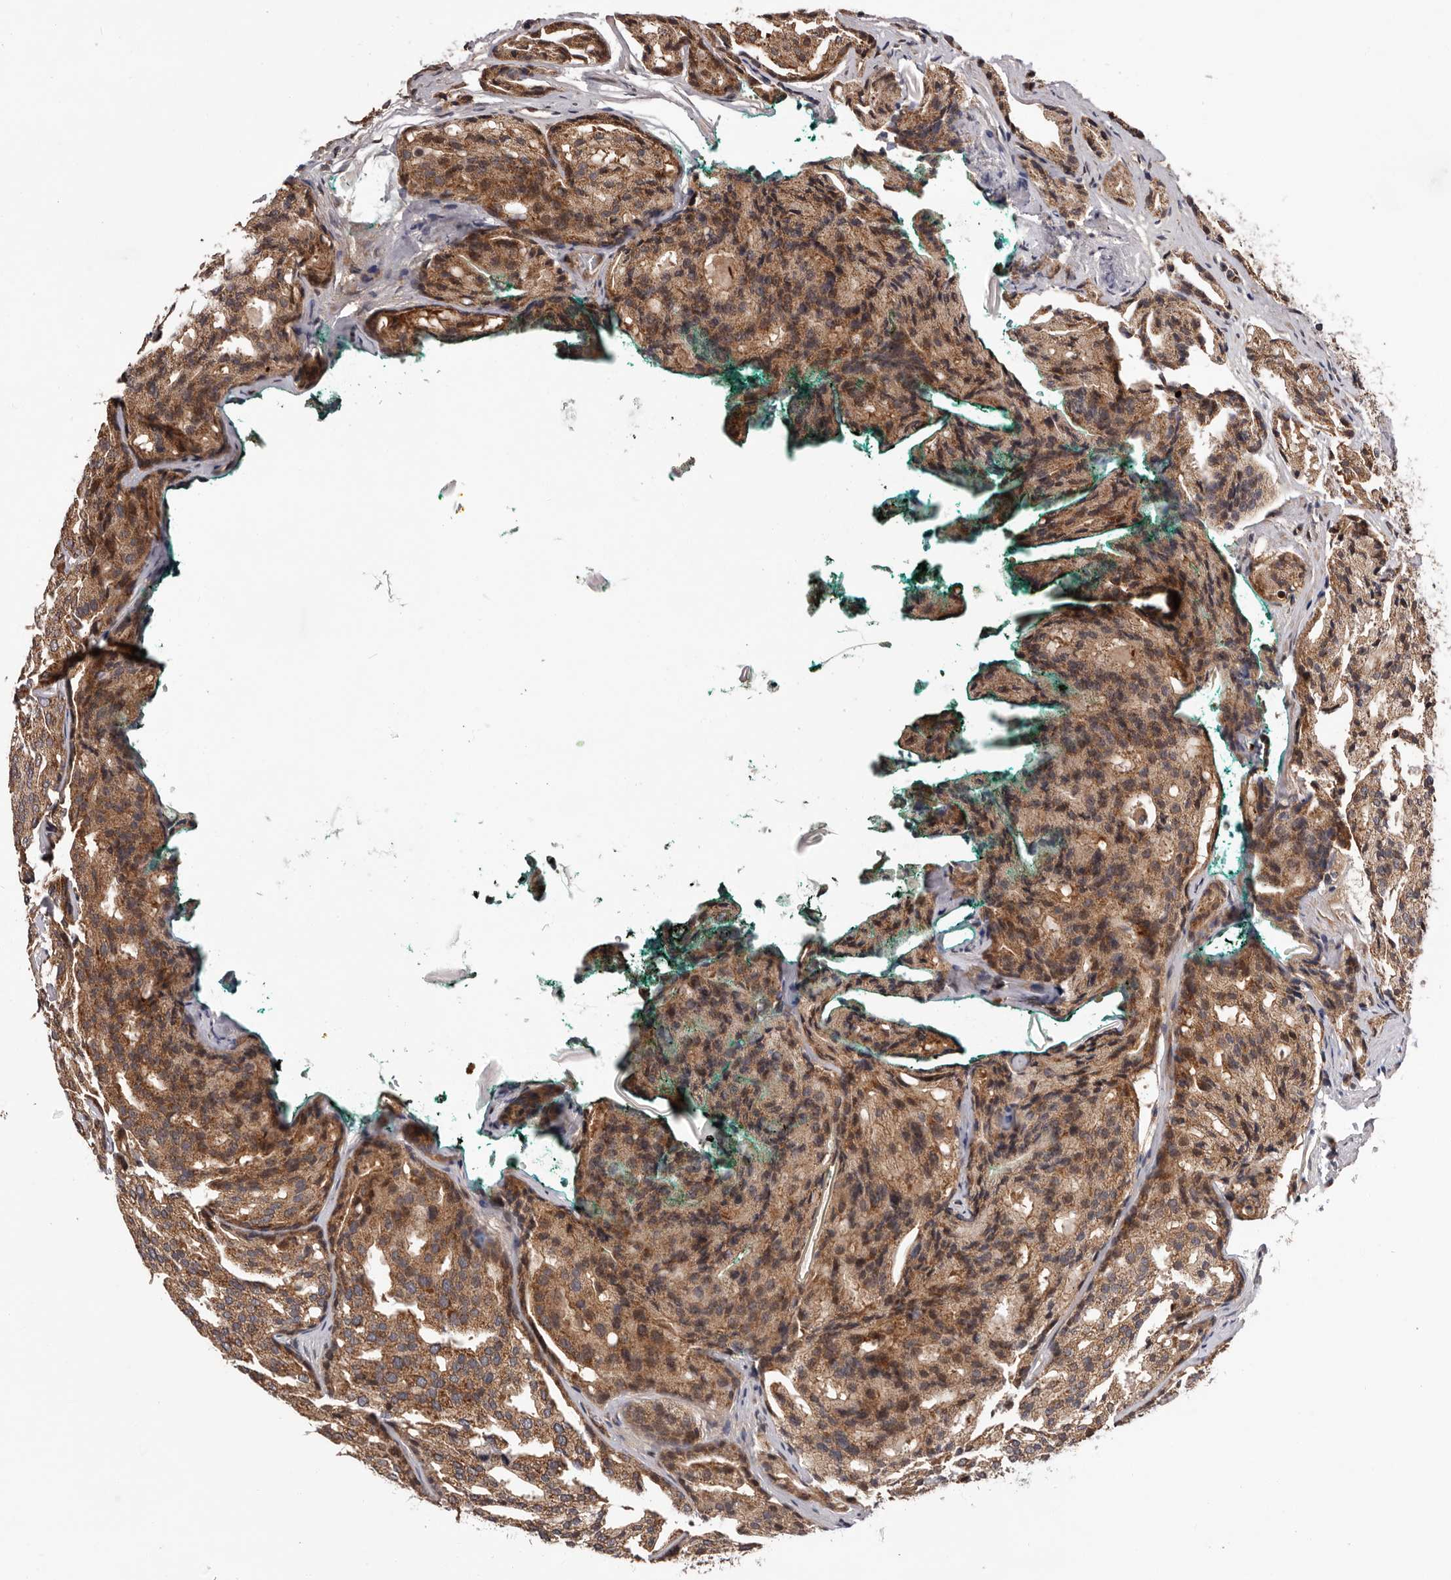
{"staining": {"intensity": "moderate", "quantity": ">75%", "location": "cytoplasmic/membranous"}, "tissue": "prostate cancer", "cell_type": "Tumor cells", "image_type": "cancer", "snomed": [{"axis": "morphology", "description": "Adenocarcinoma, High grade"}, {"axis": "topography", "description": "Prostate"}], "caption": "High-magnification brightfield microscopy of prostate cancer stained with DAB (brown) and counterstained with hematoxylin (blue). tumor cells exhibit moderate cytoplasmic/membranous positivity is appreciated in about>75% of cells.", "gene": "VPS37A", "patient": {"sex": "male", "age": 64}}